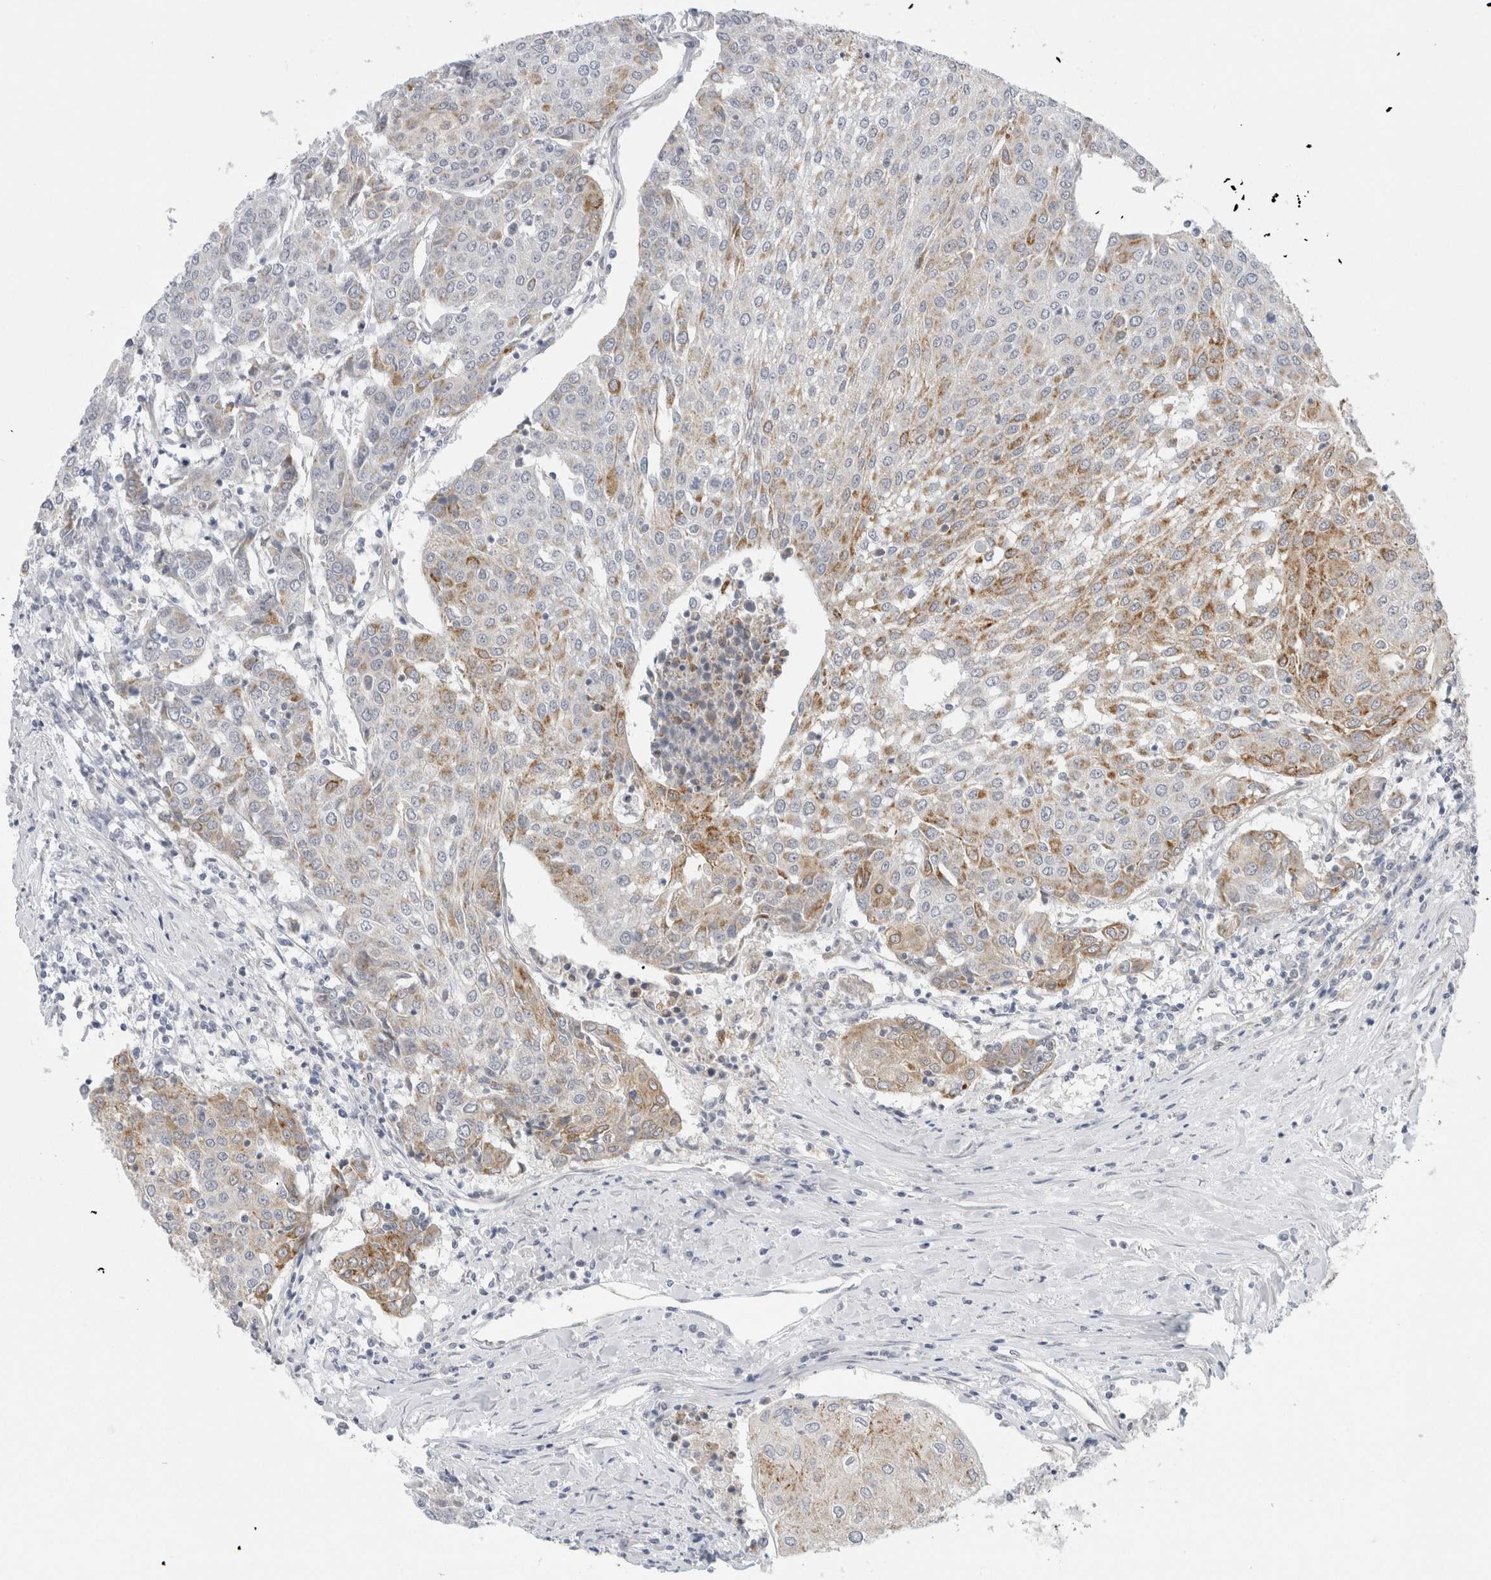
{"staining": {"intensity": "moderate", "quantity": "25%-75%", "location": "cytoplasmic/membranous"}, "tissue": "urothelial cancer", "cell_type": "Tumor cells", "image_type": "cancer", "snomed": [{"axis": "morphology", "description": "Urothelial carcinoma, High grade"}, {"axis": "topography", "description": "Urinary bladder"}], "caption": "A photomicrograph of urothelial cancer stained for a protein exhibits moderate cytoplasmic/membranous brown staining in tumor cells.", "gene": "FAHD1", "patient": {"sex": "female", "age": 85}}